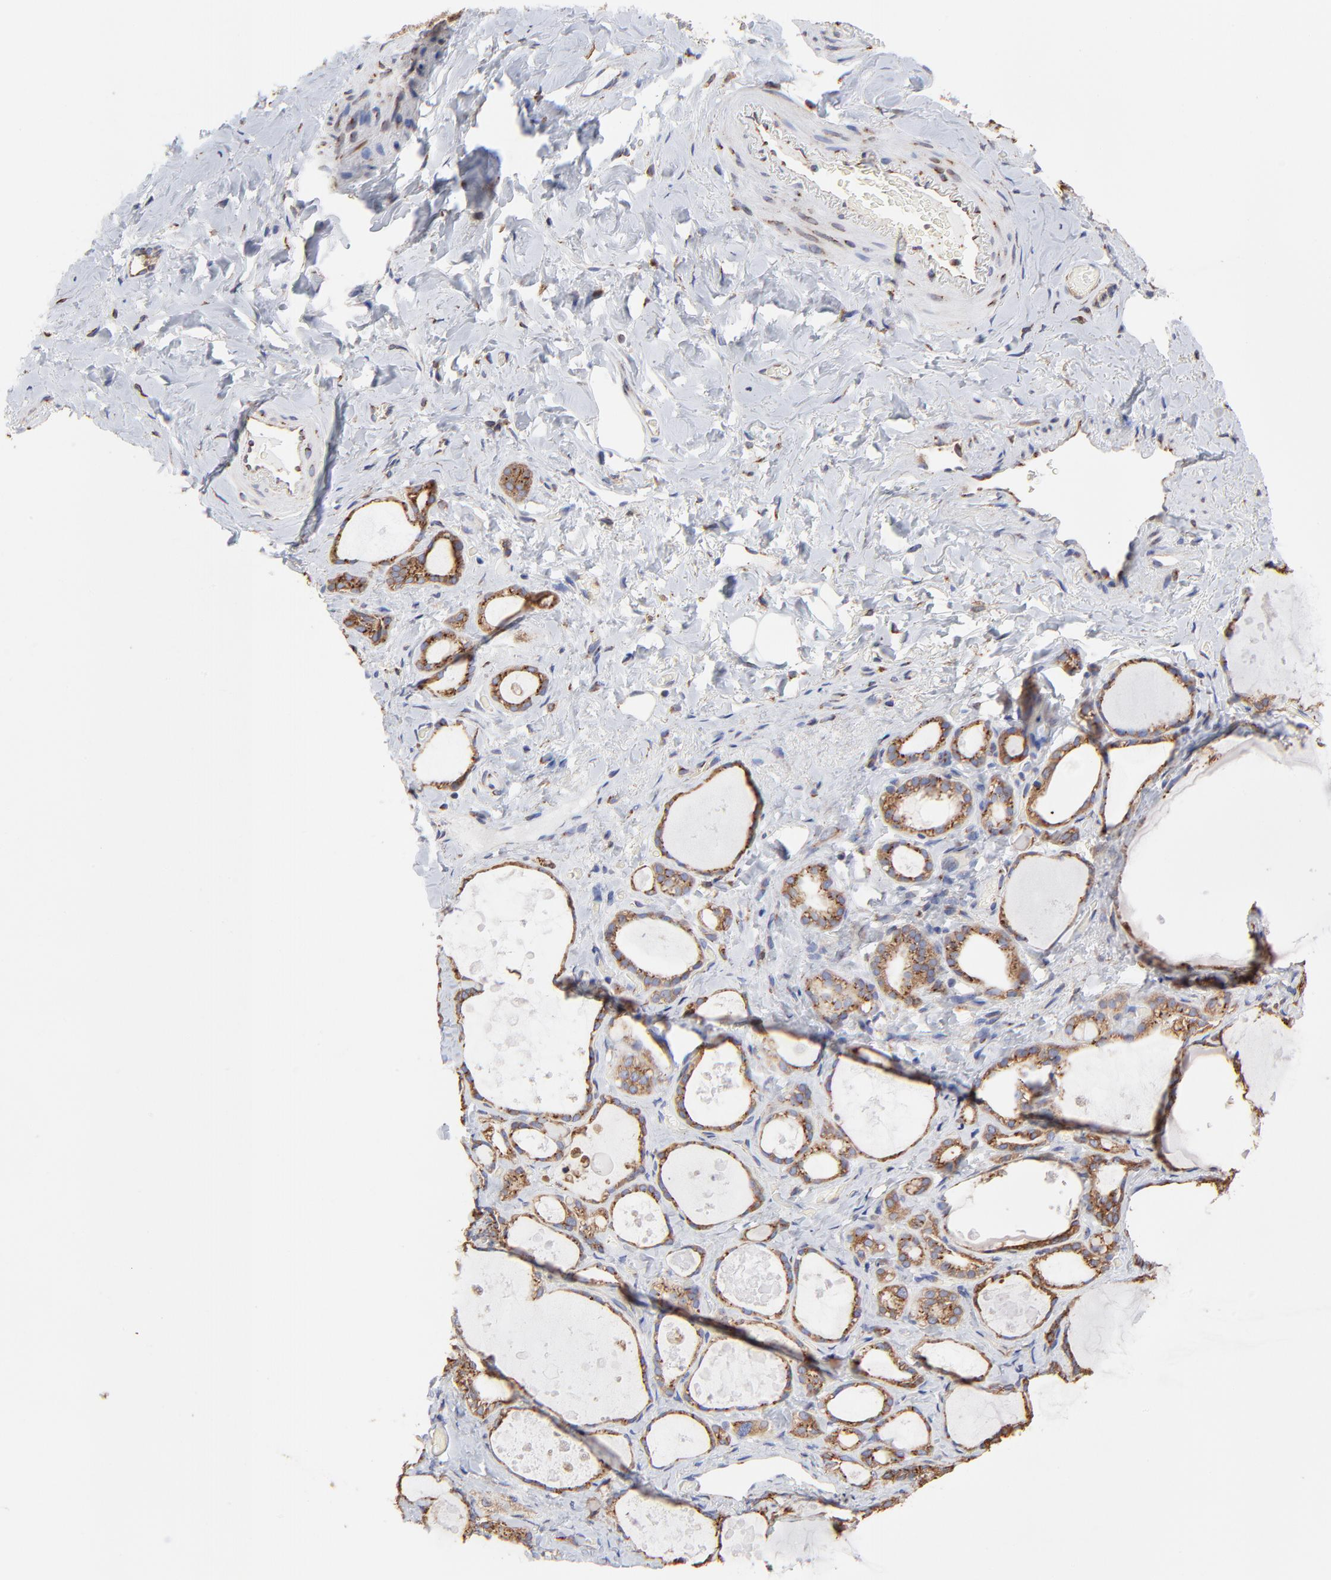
{"staining": {"intensity": "strong", "quantity": ">75%", "location": "cytoplasmic/membranous"}, "tissue": "thyroid gland", "cell_type": "Glandular cells", "image_type": "normal", "snomed": [{"axis": "morphology", "description": "Normal tissue, NOS"}, {"axis": "topography", "description": "Thyroid gland"}], "caption": "The image displays staining of unremarkable thyroid gland, revealing strong cytoplasmic/membranous protein positivity (brown color) within glandular cells. (DAB IHC, brown staining for protein, blue staining for nuclei).", "gene": "LMAN1", "patient": {"sex": "female", "age": 75}}